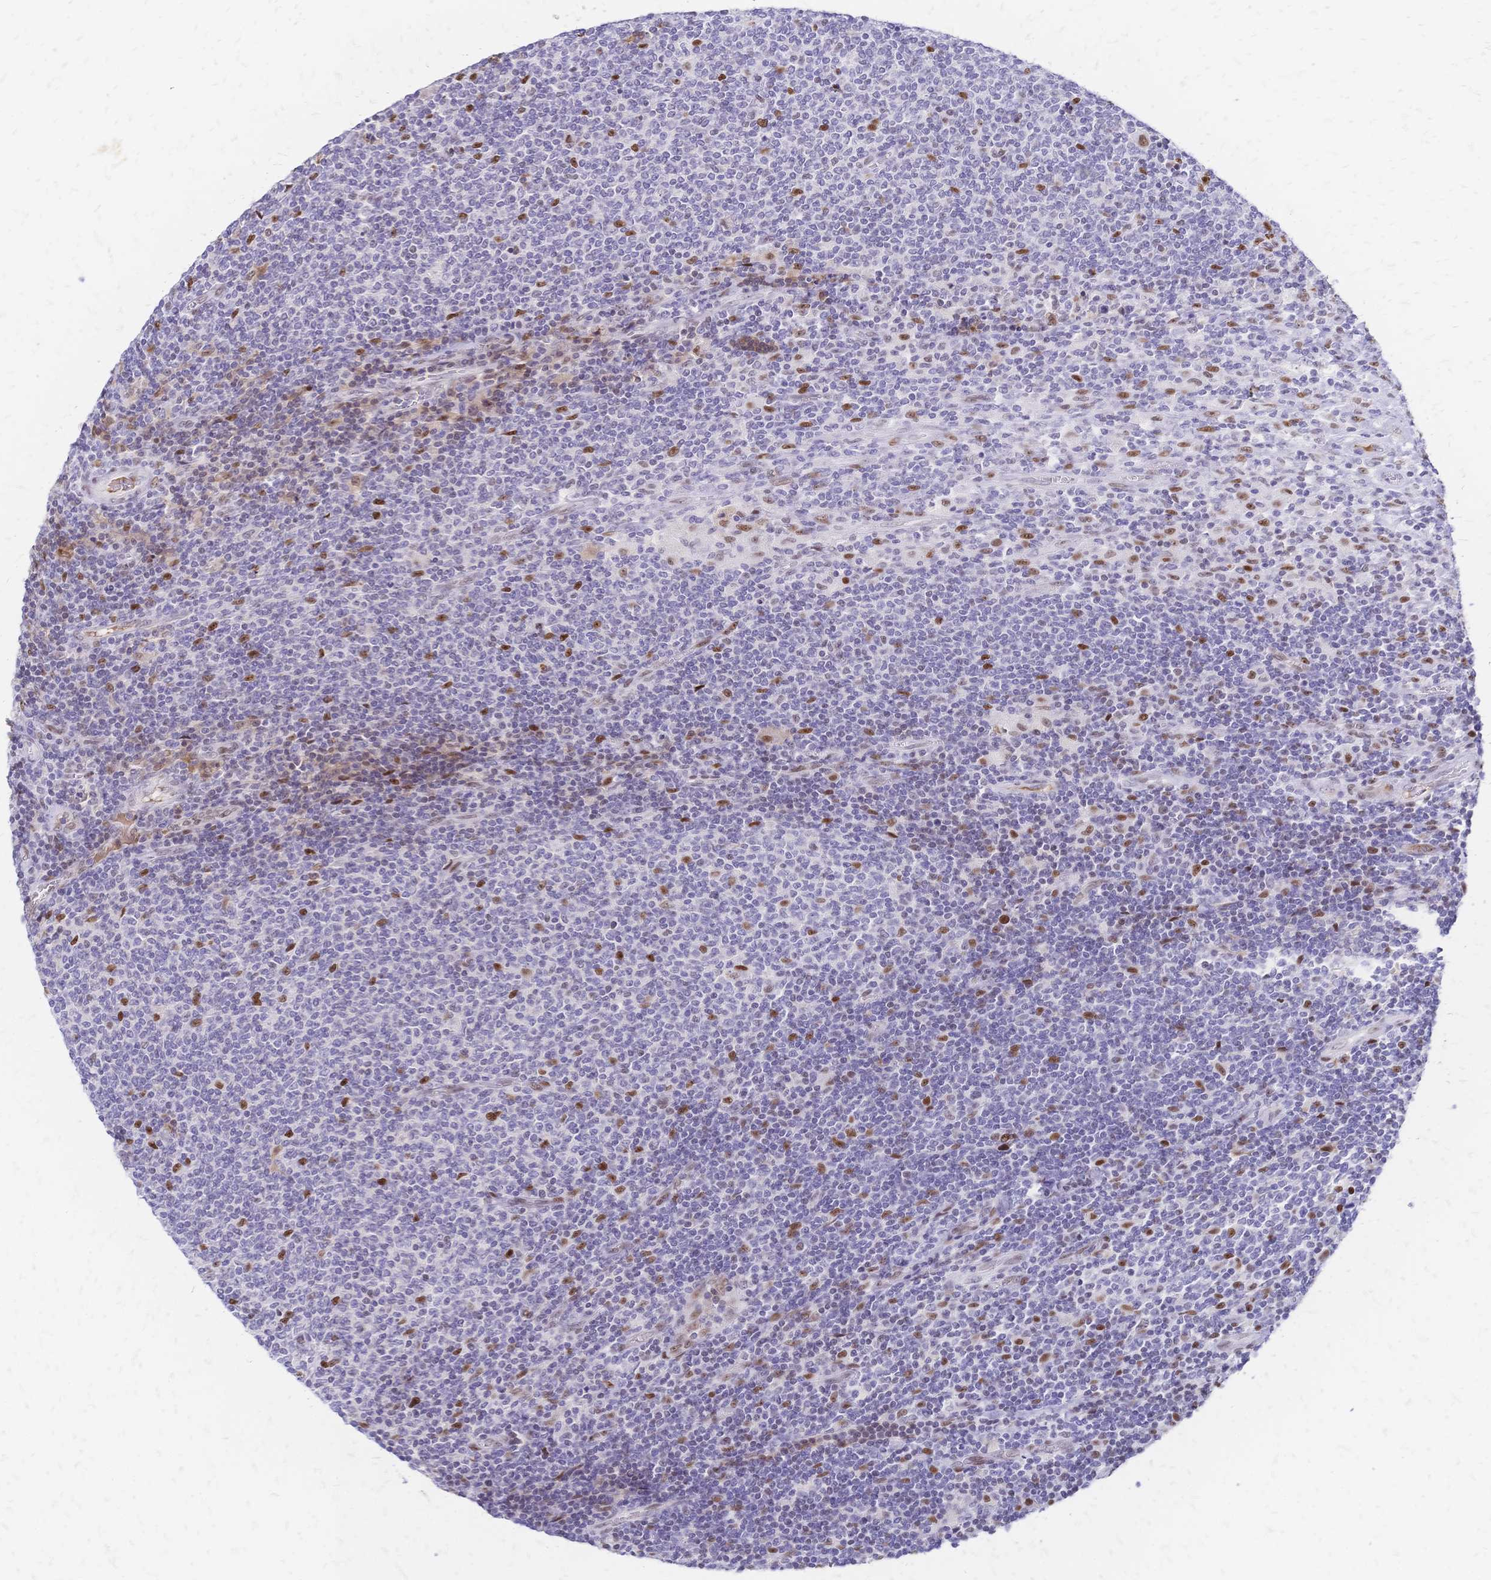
{"staining": {"intensity": "moderate", "quantity": "<25%", "location": "nuclear"}, "tissue": "lymphoma", "cell_type": "Tumor cells", "image_type": "cancer", "snomed": [{"axis": "morphology", "description": "Malignant lymphoma, non-Hodgkin's type, Low grade"}, {"axis": "topography", "description": "Lymph node"}], "caption": "A high-resolution micrograph shows IHC staining of low-grade malignant lymphoma, non-Hodgkin's type, which shows moderate nuclear staining in about <25% of tumor cells.", "gene": "NFIC", "patient": {"sex": "male", "age": 52}}